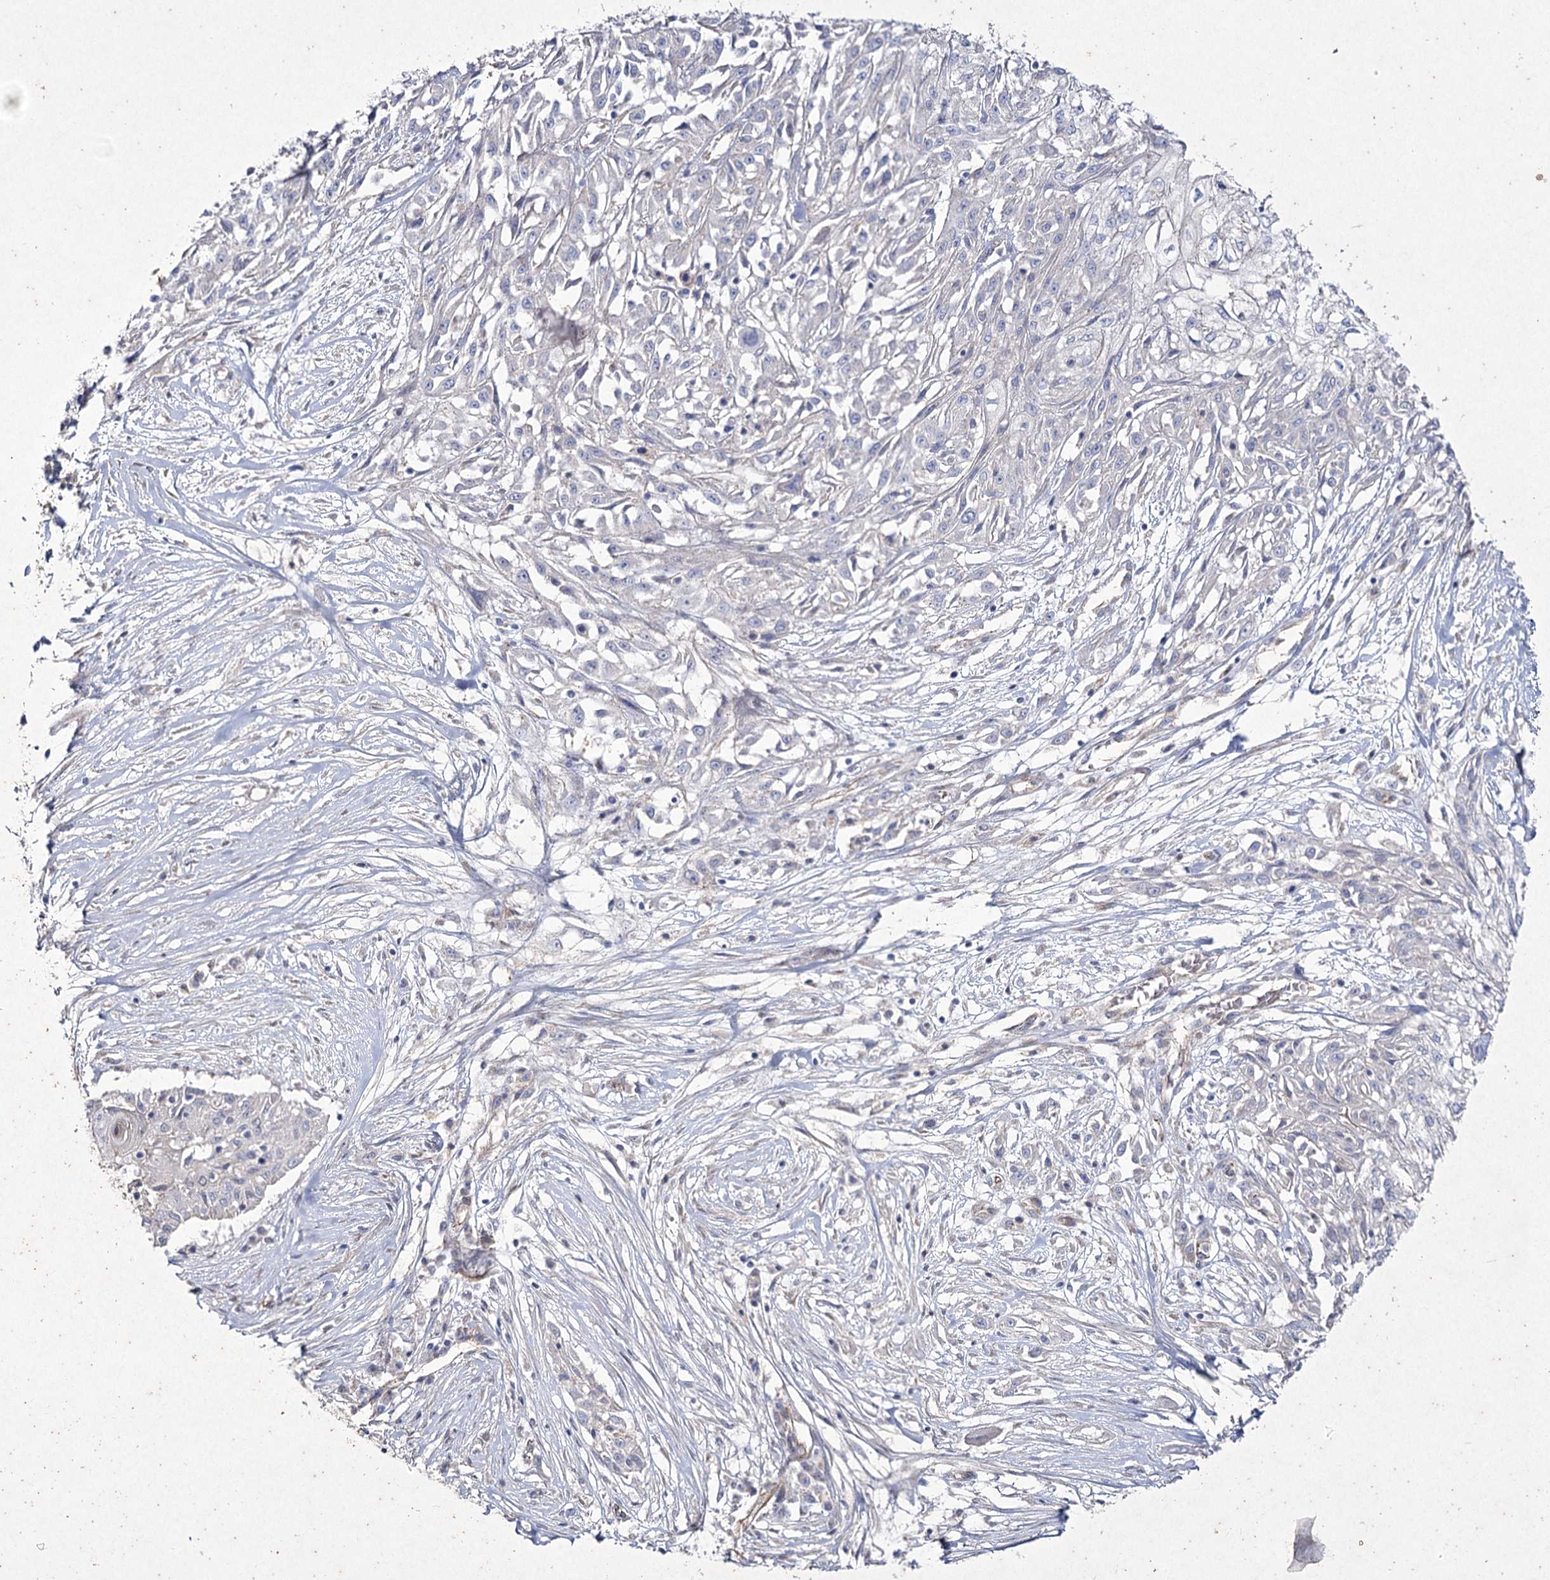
{"staining": {"intensity": "negative", "quantity": "none", "location": "none"}, "tissue": "skin cancer", "cell_type": "Tumor cells", "image_type": "cancer", "snomed": [{"axis": "morphology", "description": "Squamous cell carcinoma, NOS"}, {"axis": "morphology", "description": "Squamous cell carcinoma, metastatic, NOS"}, {"axis": "topography", "description": "Skin"}, {"axis": "topography", "description": "Lymph node"}], "caption": "High magnification brightfield microscopy of skin cancer (squamous cell carcinoma) stained with DAB (3,3'-diaminobenzidine) (brown) and counterstained with hematoxylin (blue): tumor cells show no significant staining.", "gene": "LDLRAD3", "patient": {"sex": "male", "age": 75}}